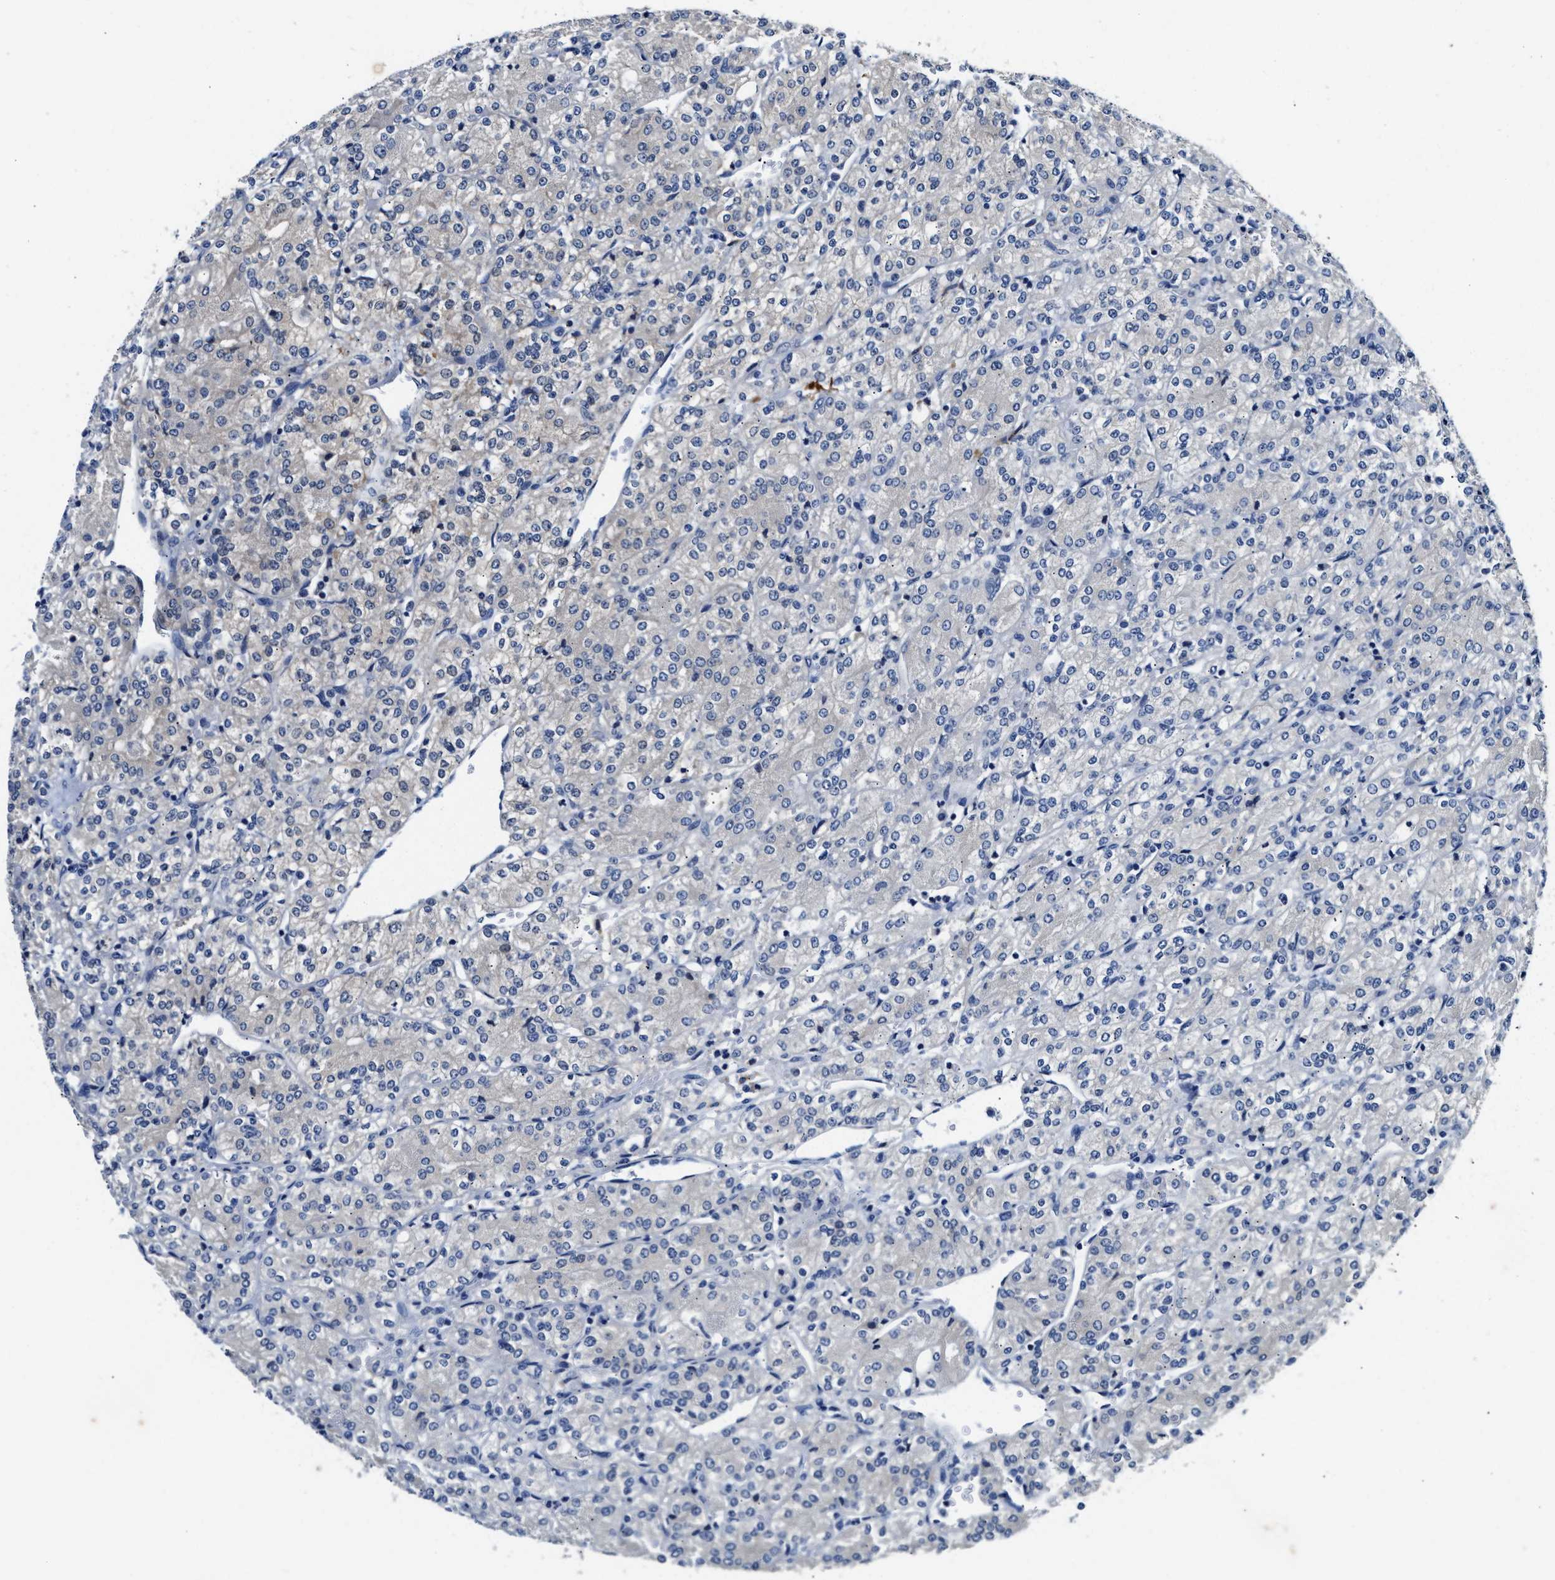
{"staining": {"intensity": "negative", "quantity": "none", "location": "none"}, "tissue": "renal cancer", "cell_type": "Tumor cells", "image_type": "cancer", "snomed": [{"axis": "morphology", "description": "Adenocarcinoma, NOS"}, {"axis": "topography", "description": "Kidney"}], "caption": "A micrograph of renal cancer stained for a protein demonstrates no brown staining in tumor cells. (DAB immunohistochemistry with hematoxylin counter stain).", "gene": "FAM185A", "patient": {"sex": "male", "age": 77}}